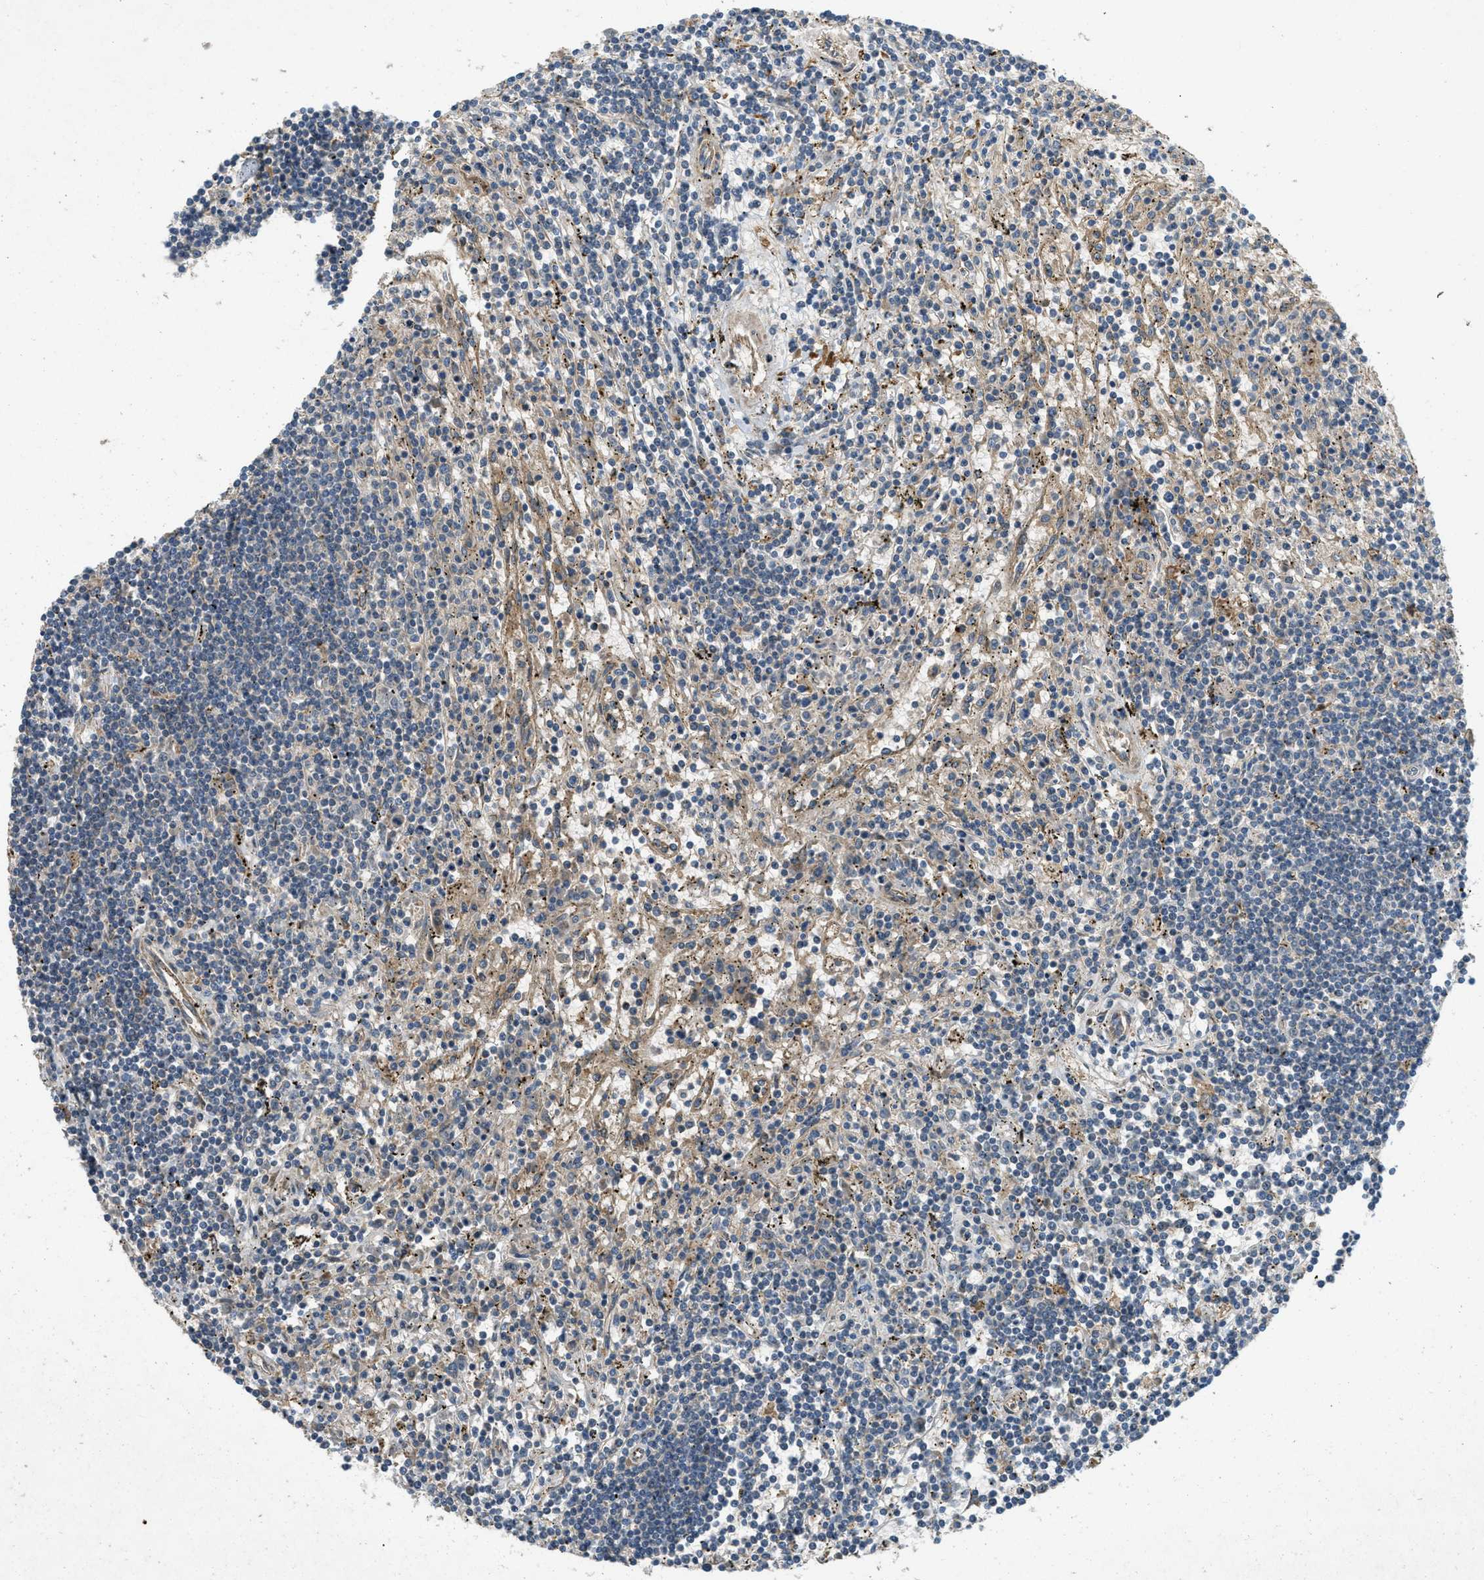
{"staining": {"intensity": "negative", "quantity": "none", "location": "none"}, "tissue": "lymphoma", "cell_type": "Tumor cells", "image_type": "cancer", "snomed": [{"axis": "morphology", "description": "Malignant lymphoma, non-Hodgkin's type, Low grade"}, {"axis": "topography", "description": "Spleen"}], "caption": "Tumor cells show no significant protein expression in lymphoma.", "gene": "ADCY6", "patient": {"sex": "male", "age": 76}}